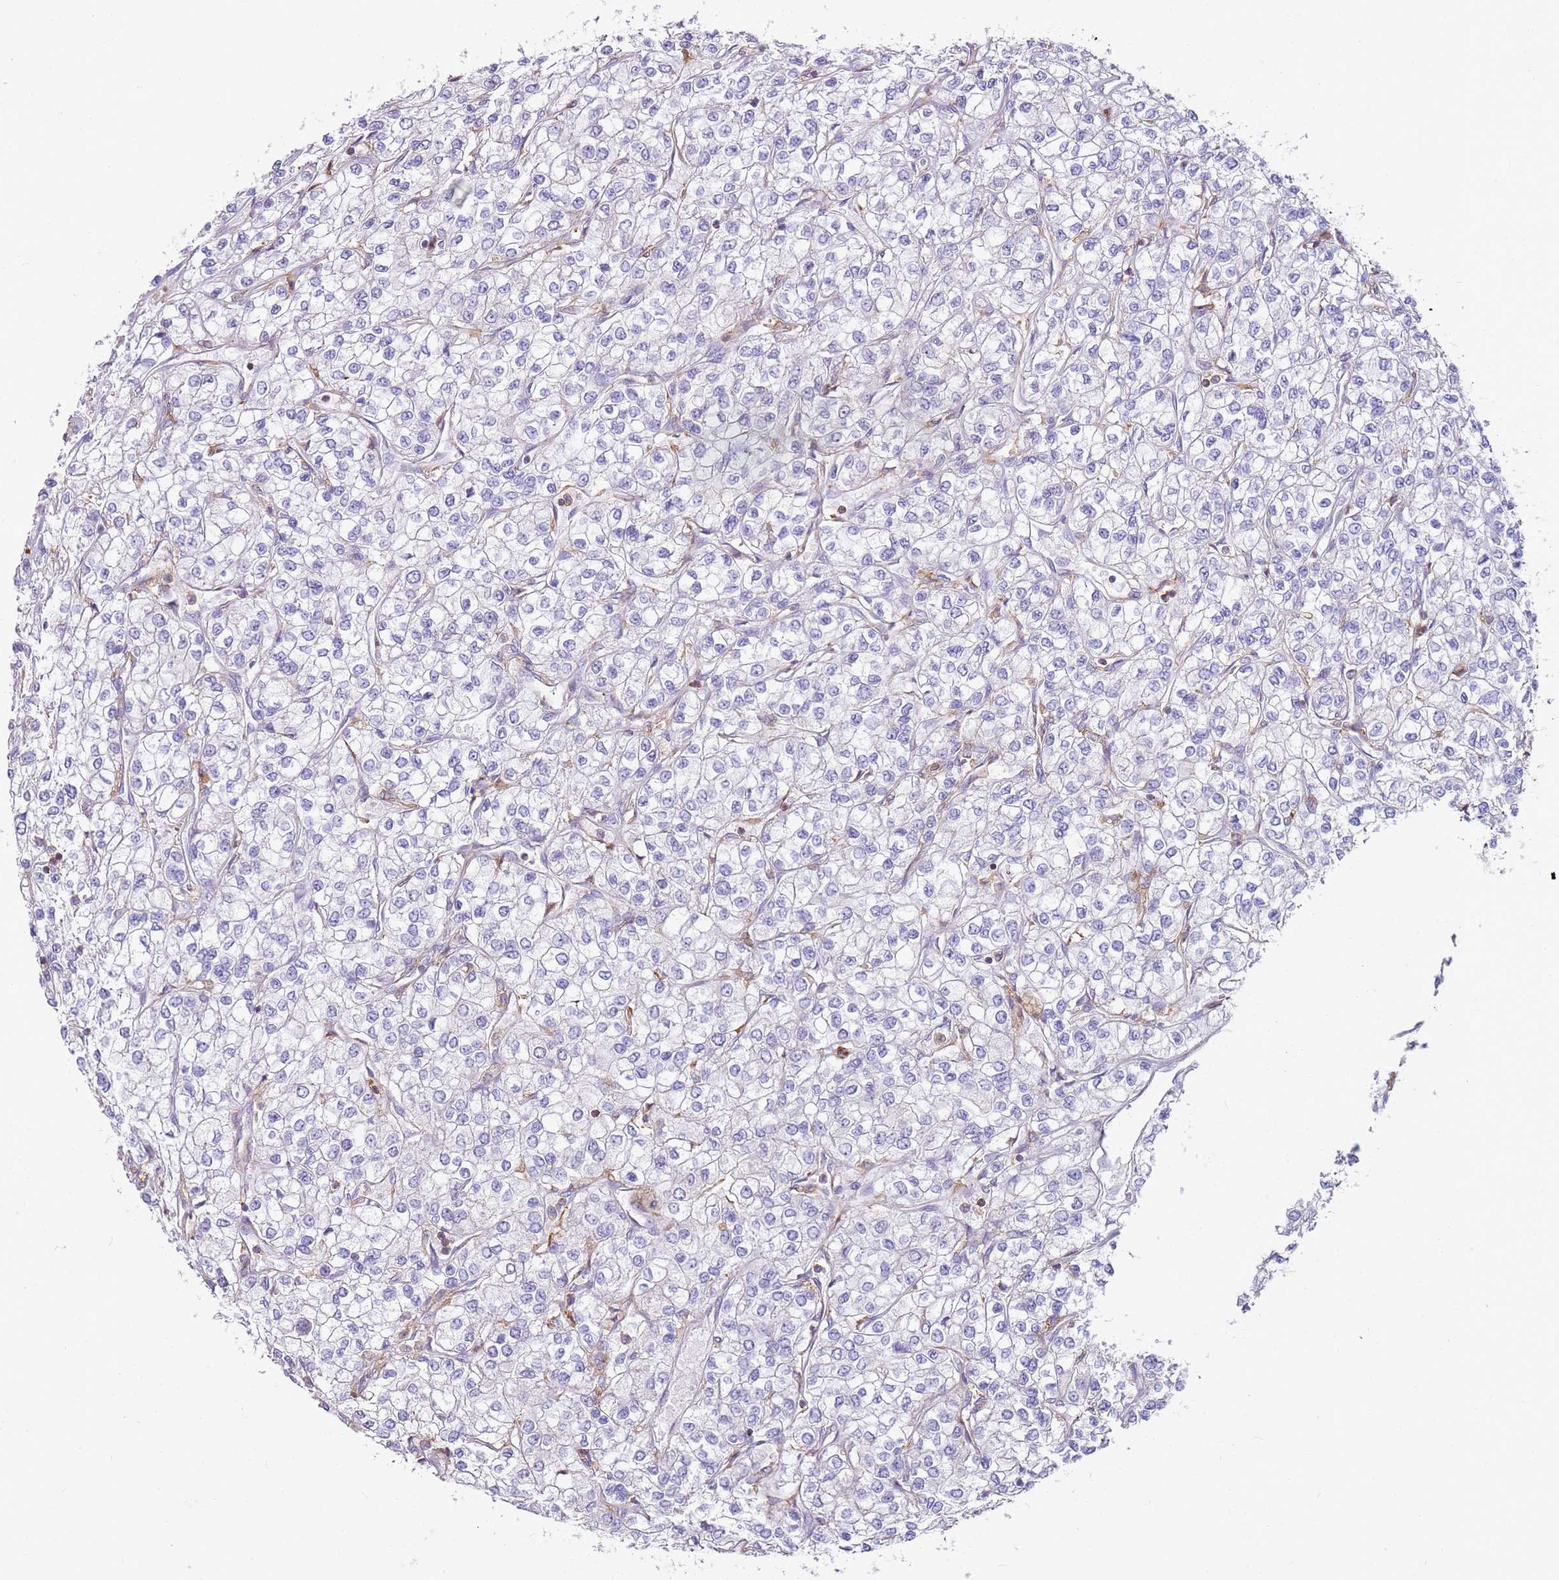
{"staining": {"intensity": "negative", "quantity": "none", "location": "none"}, "tissue": "renal cancer", "cell_type": "Tumor cells", "image_type": "cancer", "snomed": [{"axis": "morphology", "description": "Adenocarcinoma, NOS"}, {"axis": "topography", "description": "Kidney"}], "caption": "Histopathology image shows no protein expression in tumor cells of renal cancer tissue.", "gene": "FPR1", "patient": {"sex": "male", "age": 80}}